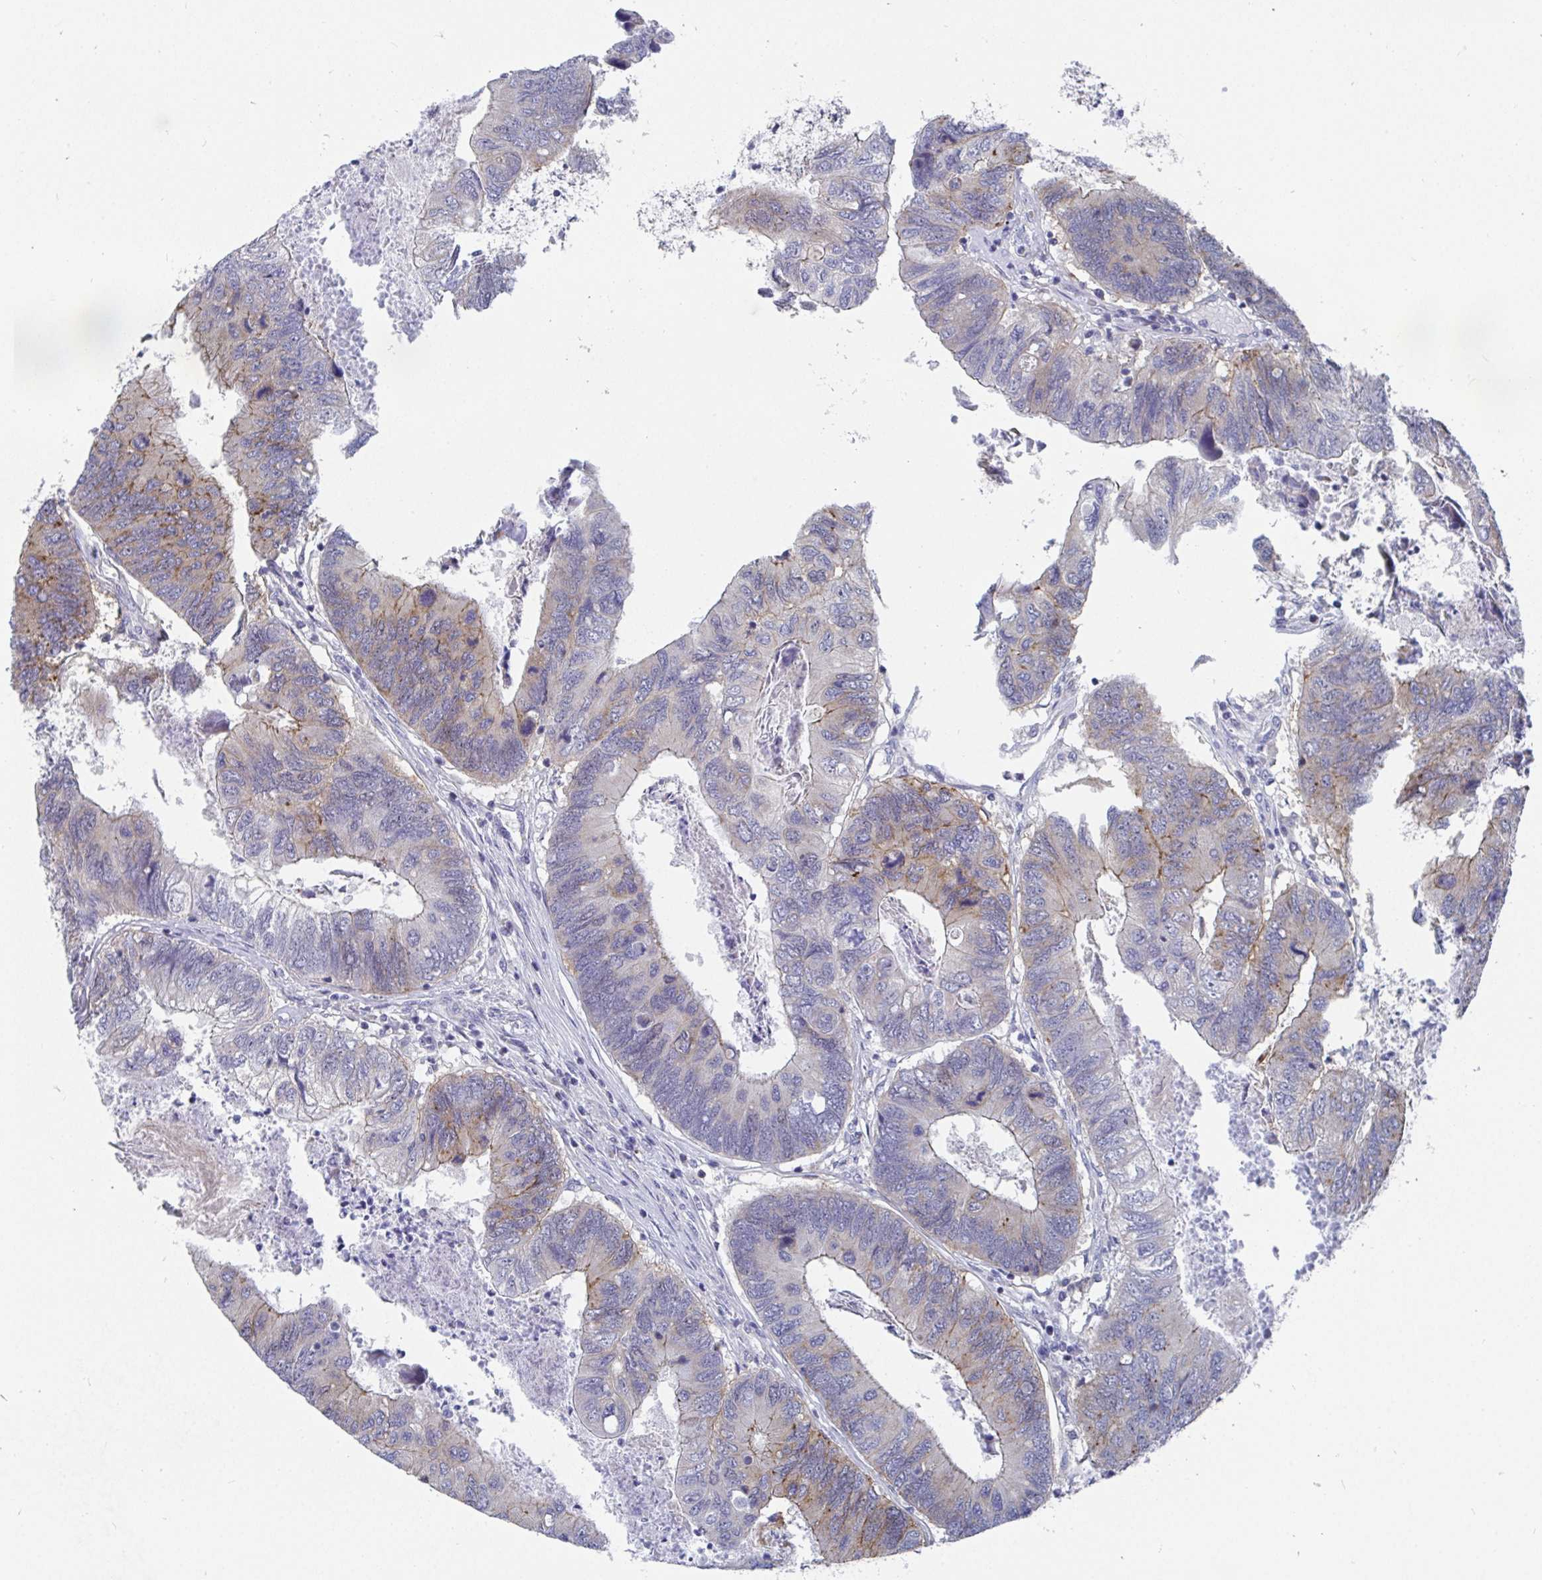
{"staining": {"intensity": "moderate", "quantity": "<25%", "location": "cytoplasmic/membranous"}, "tissue": "colorectal cancer", "cell_type": "Tumor cells", "image_type": "cancer", "snomed": [{"axis": "morphology", "description": "Adenocarcinoma, NOS"}, {"axis": "topography", "description": "Colon"}], "caption": "Tumor cells display moderate cytoplasmic/membranous staining in about <25% of cells in adenocarcinoma (colorectal).", "gene": "ATP5F1C", "patient": {"sex": "female", "age": 67}}